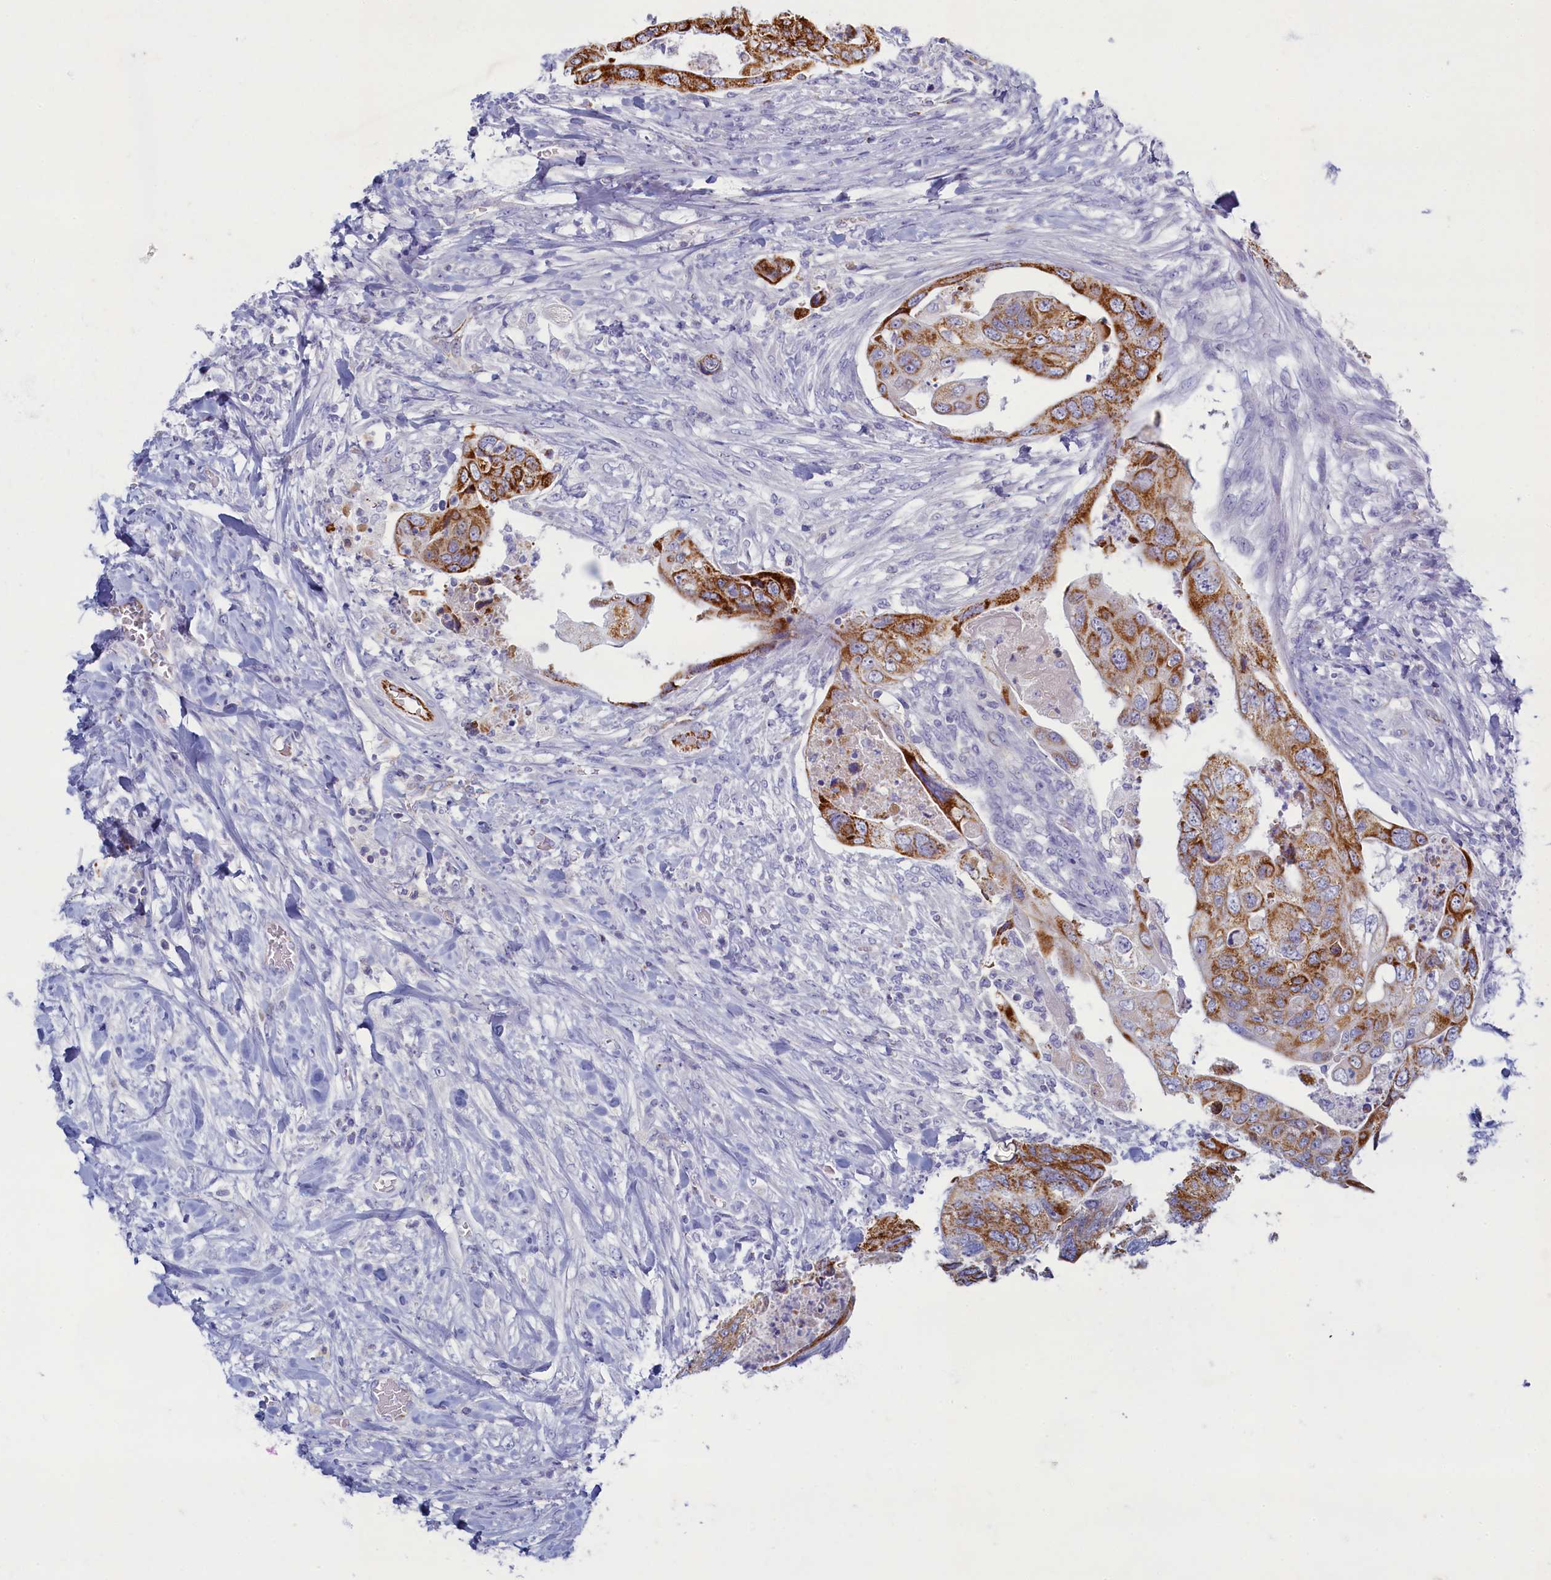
{"staining": {"intensity": "moderate", "quantity": ">75%", "location": "cytoplasmic/membranous"}, "tissue": "colorectal cancer", "cell_type": "Tumor cells", "image_type": "cancer", "snomed": [{"axis": "morphology", "description": "Adenocarcinoma, NOS"}, {"axis": "topography", "description": "Rectum"}], "caption": "The histopathology image displays a brown stain indicating the presence of a protein in the cytoplasmic/membranous of tumor cells in adenocarcinoma (colorectal).", "gene": "OCIAD2", "patient": {"sex": "male", "age": 63}}